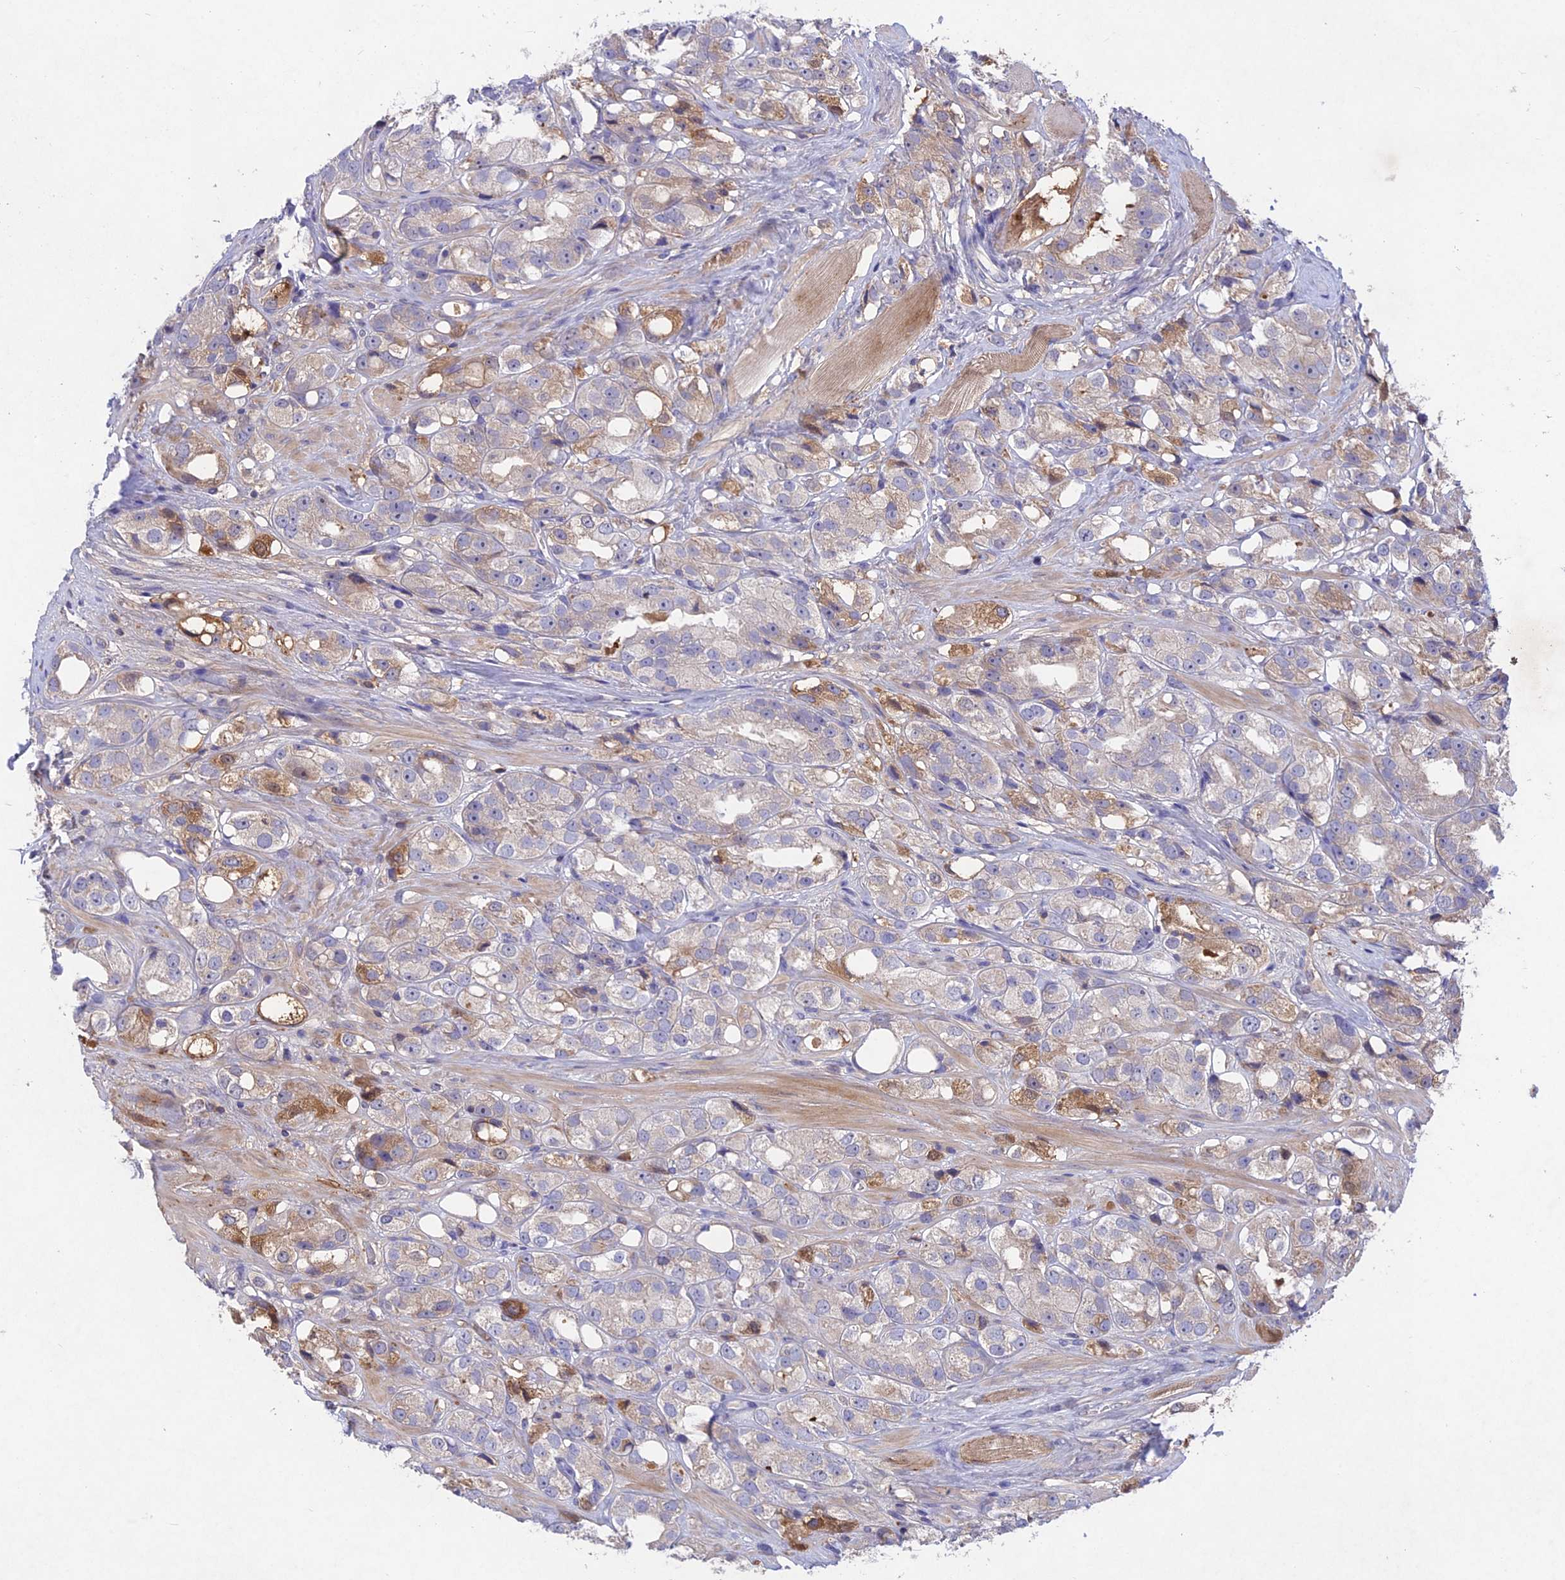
{"staining": {"intensity": "moderate", "quantity": "<25%", "location": "cytoplasmic/membranous"}, "tissue": "prostate cancer", "cell_type": "Tumor cells", "image_type": "cancer", "snomed": [{"axis": "morphology", "description": "Adenocarcinoma, NOS"}, {"axis": "topography", "description": "Prostate"}], "caption": "The image displays immunohistochemical staining of prostate adenocarcinoma. There is moderate cytoplasmic/membranous staining is identified in about <25% of tumor cells. (Brightfield microscopy of DAB IHC at high magnification).", "gene": "ADO", "patient": {"sex": "male", "age": 79}}